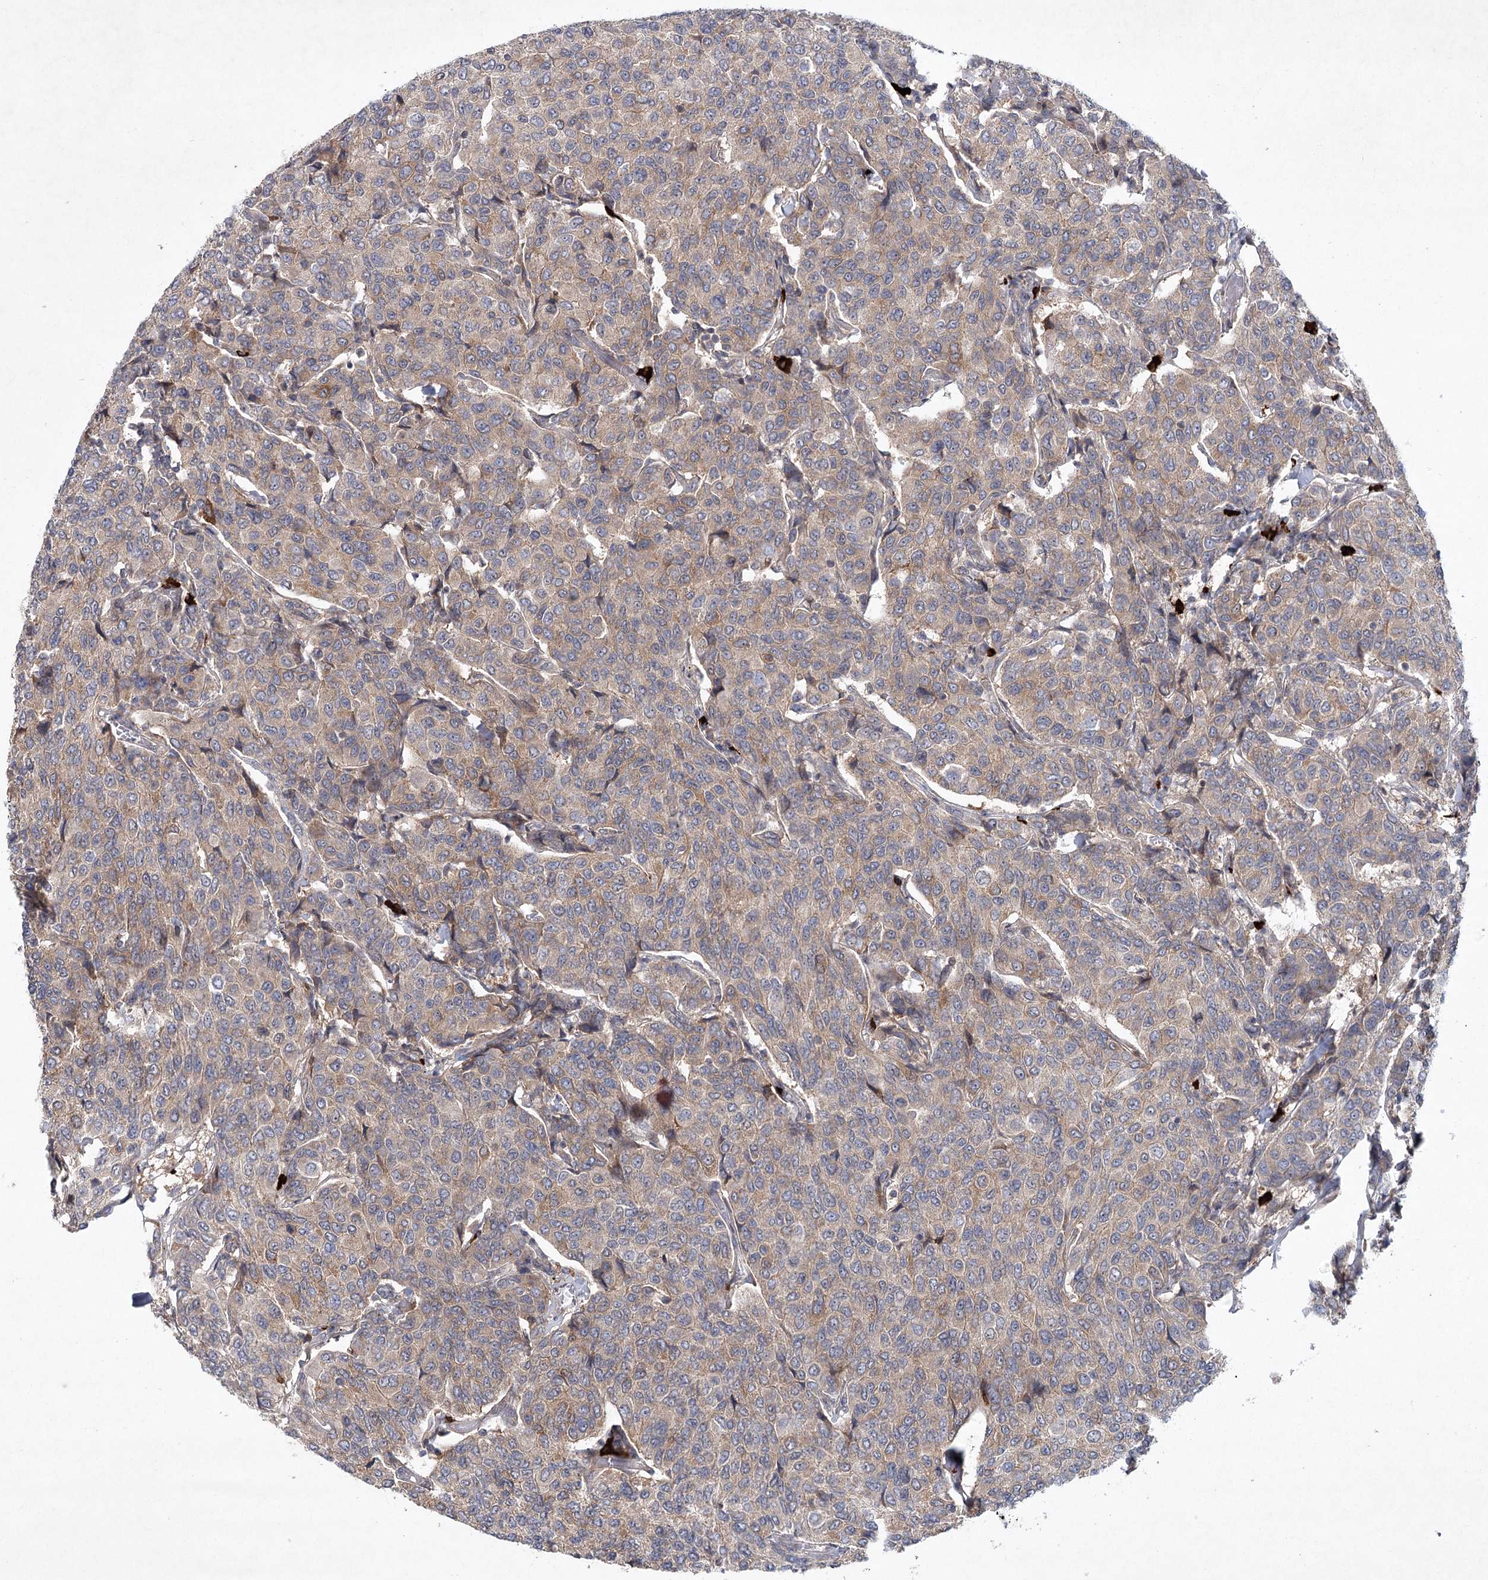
{"staining": {"intensity": "weak", "quantity": ">75%", "location": "cytoplasmic/membranous"}, "tissue": "breast cancer", "cell_type": "Tumor cells", "image_type": "cancer", "snomed": [{"axis": "morphology", "description": "Duct carcinoma"}, {"axis": "topography", "description": "Breast"}], "caption": "The photomicrograph displays a brown stain indicating the presence of a protein in the cytoplasmic/membranous of tumor cells in breast cancer (invasive ductal carcinoma). (IHC, brightfield microscopy, high magnification).", "gene": "MAP3K13", "patient": {"sex": "female", "age": 55}}